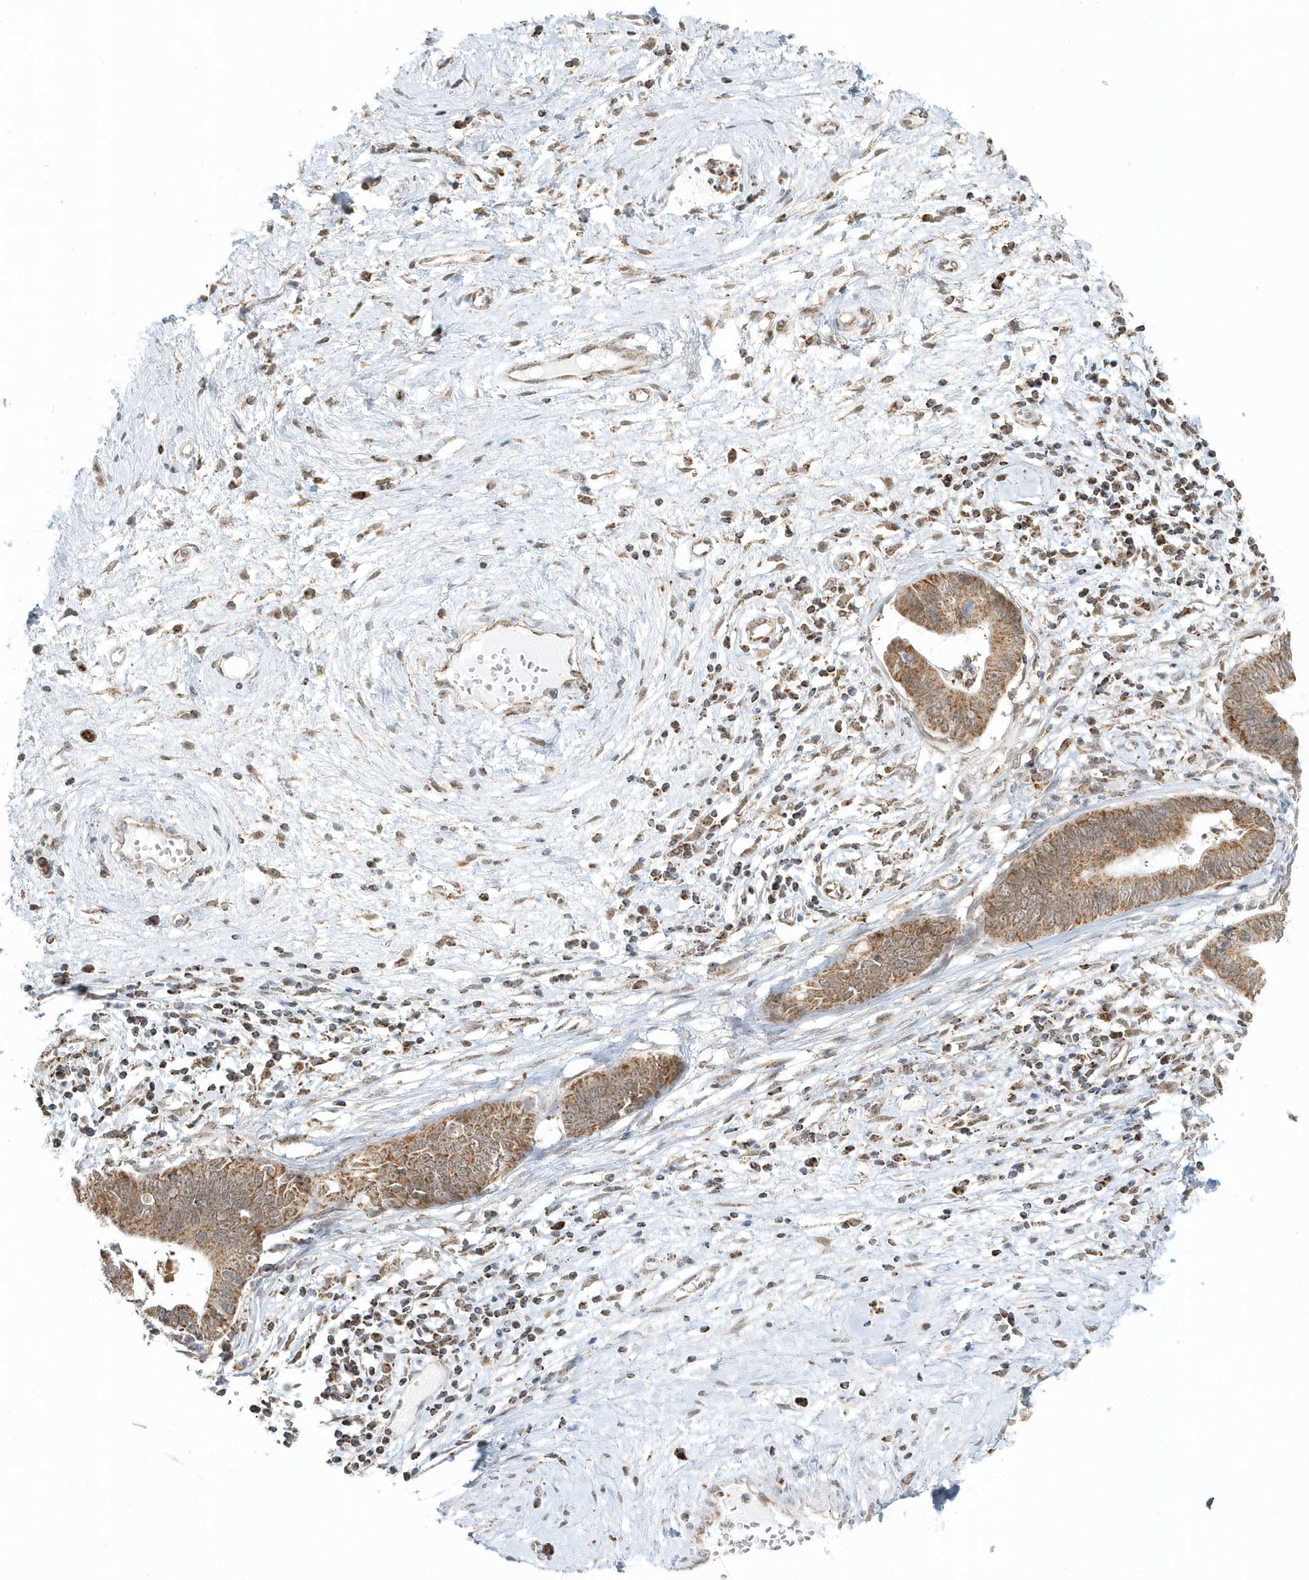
{"staining": {"intensity": "moderate", "quantity": ">75%", "location": "cytoplasmic/membranous"}, "tissue": "cervical cancer", "cell_type": "Tumor cells", "image_type": "cancer", "snomed": [{"axis": "morphology", "description": "Adenocarcinoma, NOS"}, {"axis": "topography", "description": "Cervix"}], "caption": "DAB (3,3'-diaminobenzidine) immunohistochemical staining of human cervical cancer exhibits moderate cytoplasmic/membranous protein positivity in about >75% of tumor cells.", "gene": "PSMD6", "patient": {"sex": "female", "age": 44}}